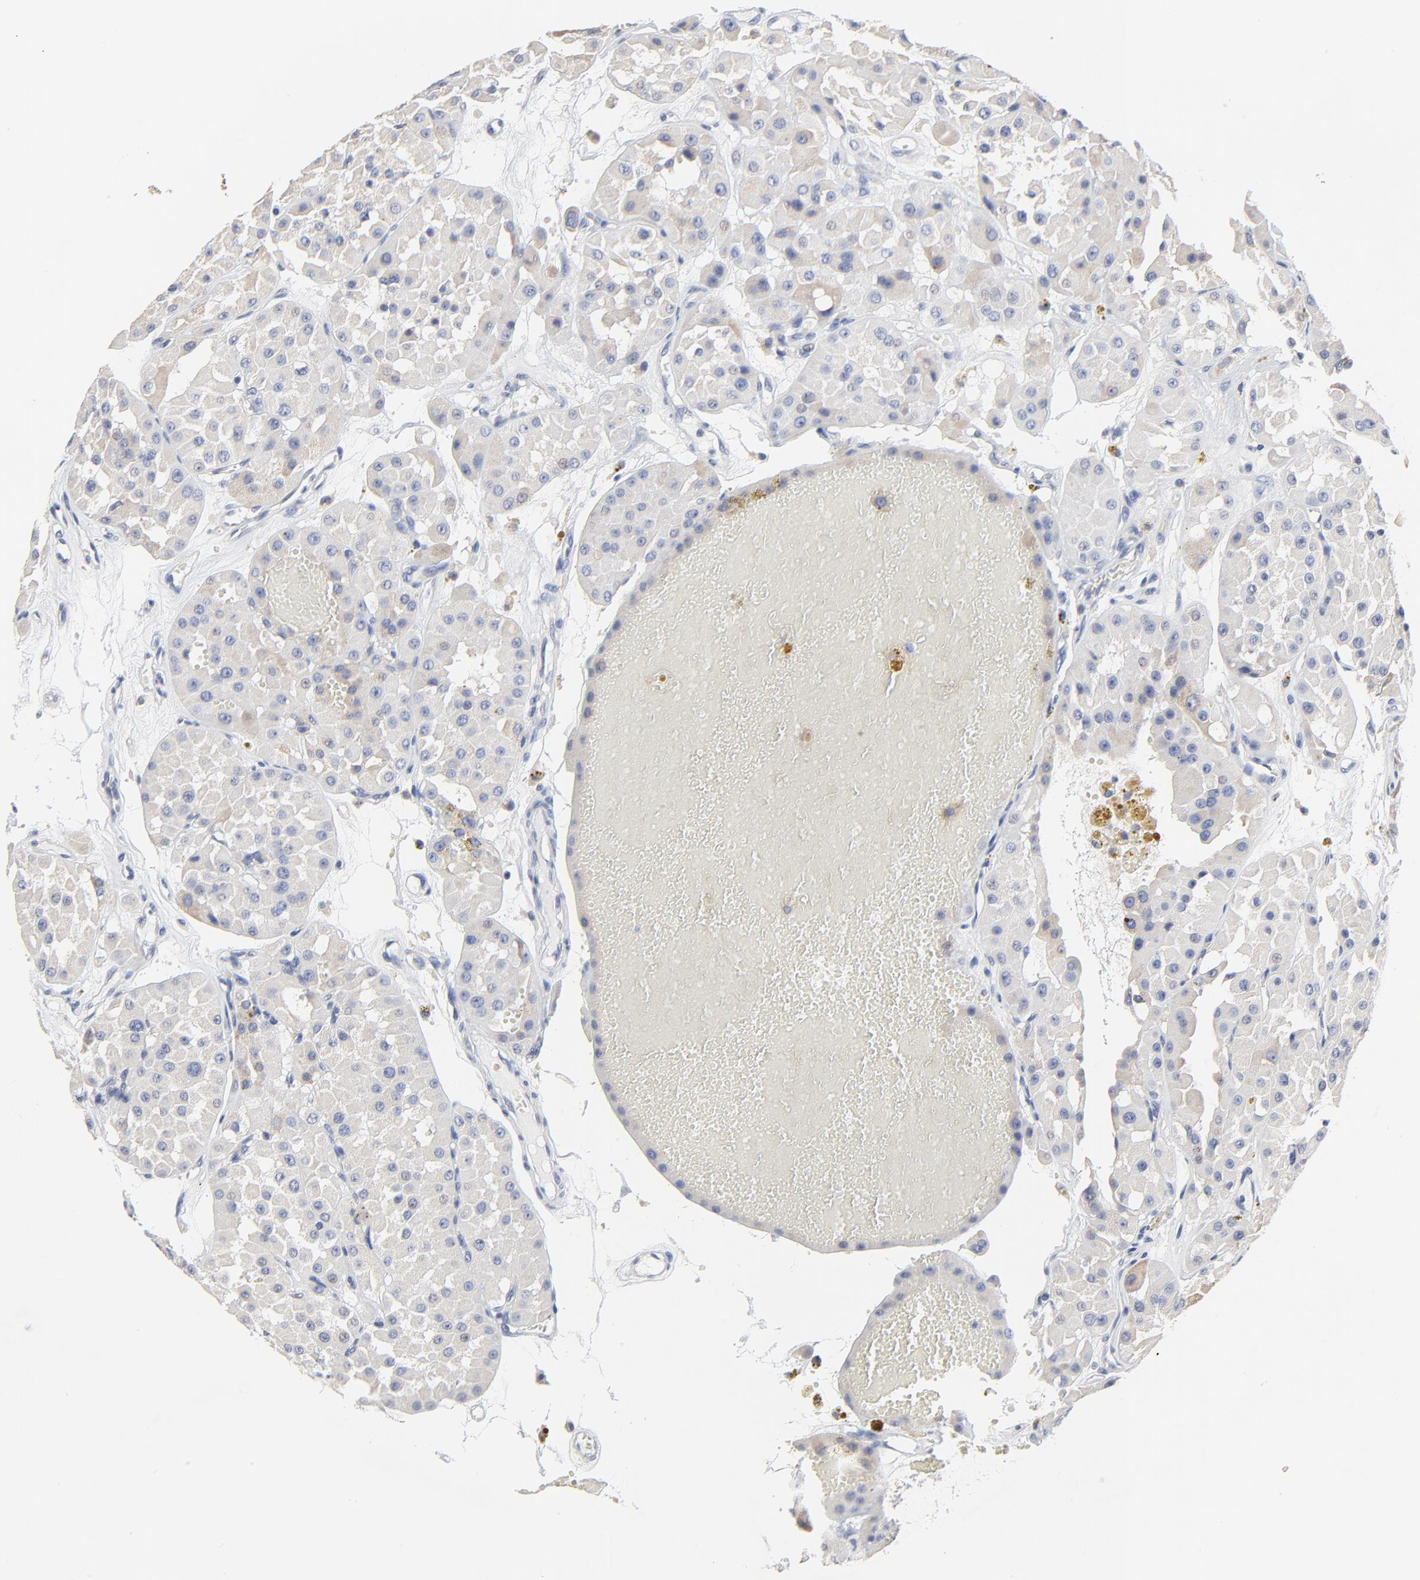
{"staining": {"intensity": "weak", "quantity": "<25%", "location": "cytoplasmic/membranous"}, "tissue": "renal cancer", "cell_type": "Tumor cells", "image_type": "cancer", "snomed": [{"axis": "morphology", "description": "Adenocarcinoma, uncertain malignant potential"}, {"axis": "topography", "description": "Kidney"}], "caption": "A high-resolution photomicrograph shows IHC staining of renal adenocarcinoma,  uncertain malignant potential, which displays no significant staining in tumor cells.", "gene": "DHRSX", "patient": {"sex": "male", "age": 63}}